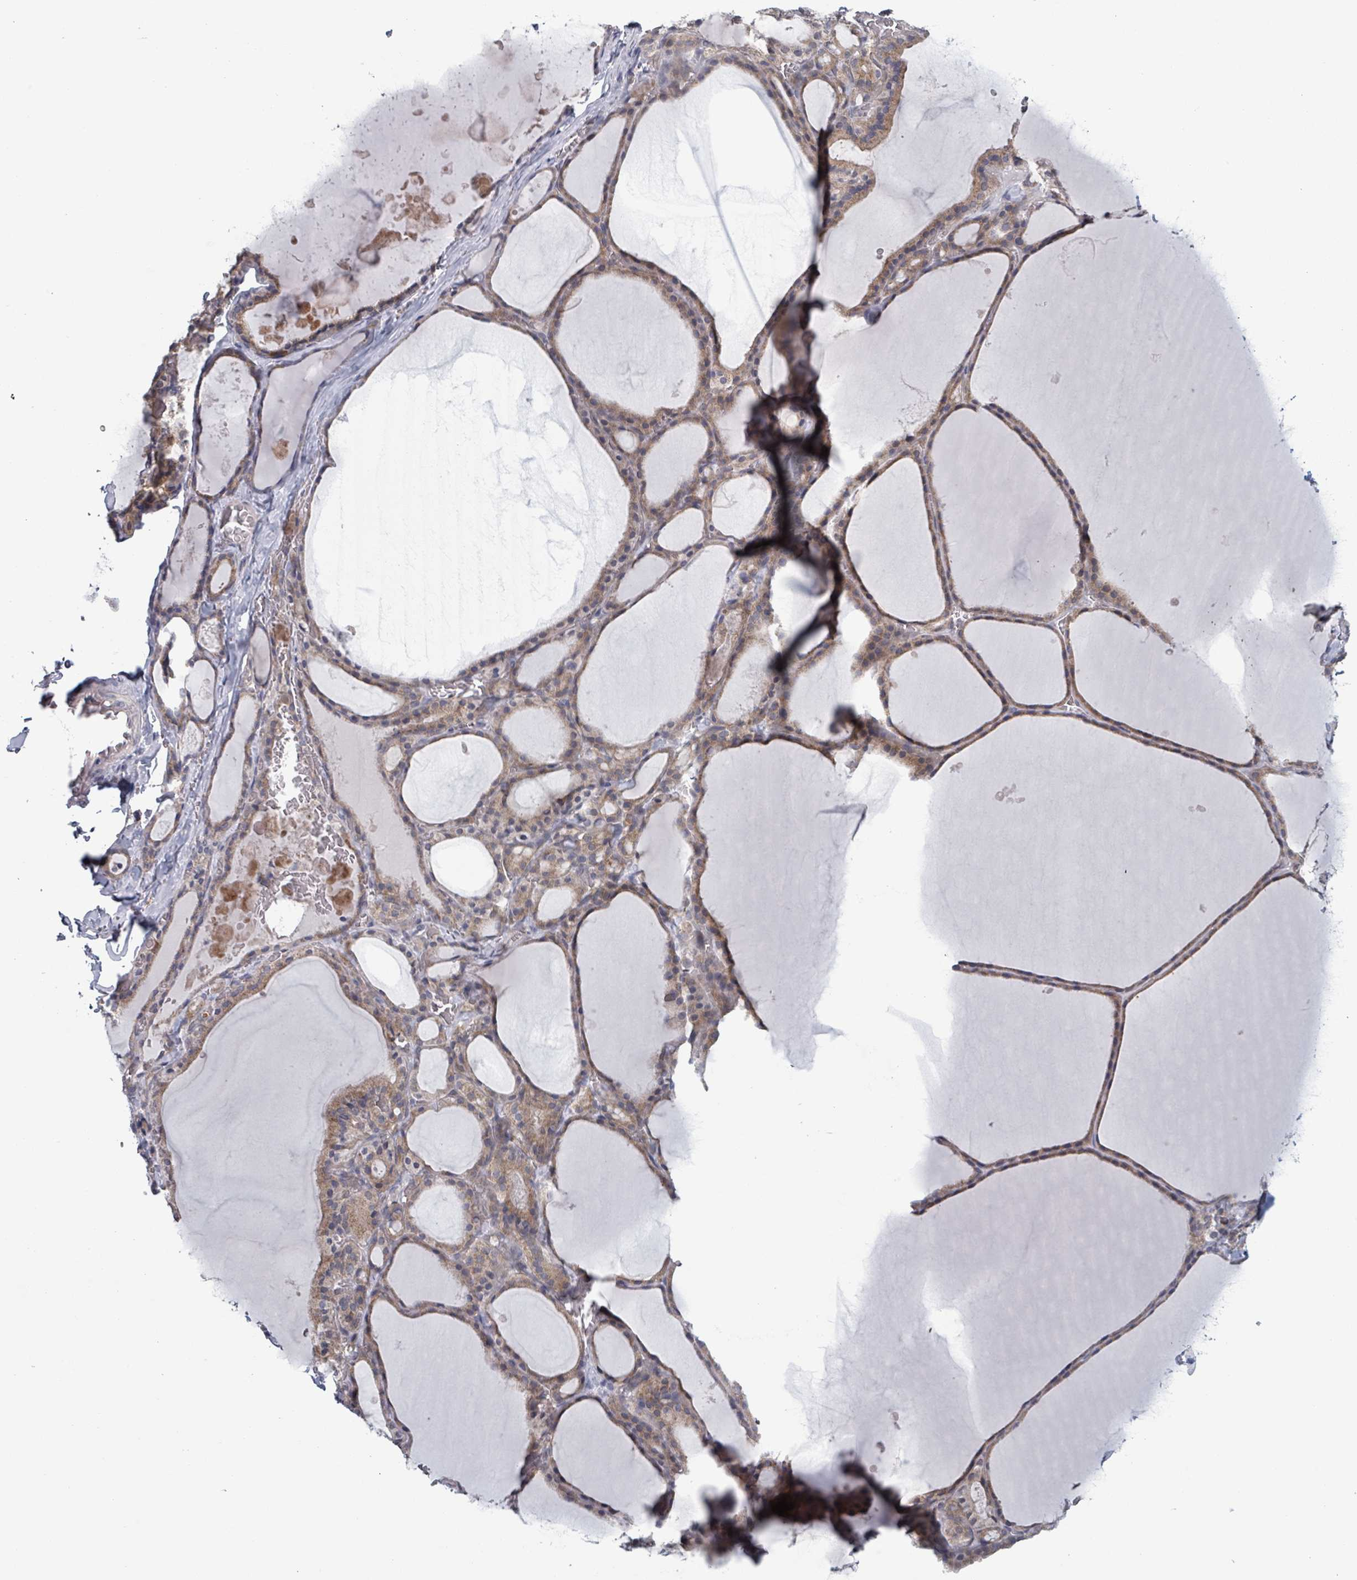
{"staining": {"intensity": "weak", "quantity": ">75%", "location": "cytoplasmic/membranous"}, "tissue": "thyroid gland", "cell_type": "Glandular cells", "image_type": "normal", "snomed": [{"axis": "morphology", "description": "Normal tissue, NOS"}, {"axis": "topography", "description": "Thyroid gland"}], "caption": "This is a histology image of immunohistochemistry staining of benign thyroid gland, which shows weak expression in the cytoplasmic/membranous of glandular cells.", "gene": "FKBP1A", "patient": {"sex": "male", "age": 56}}